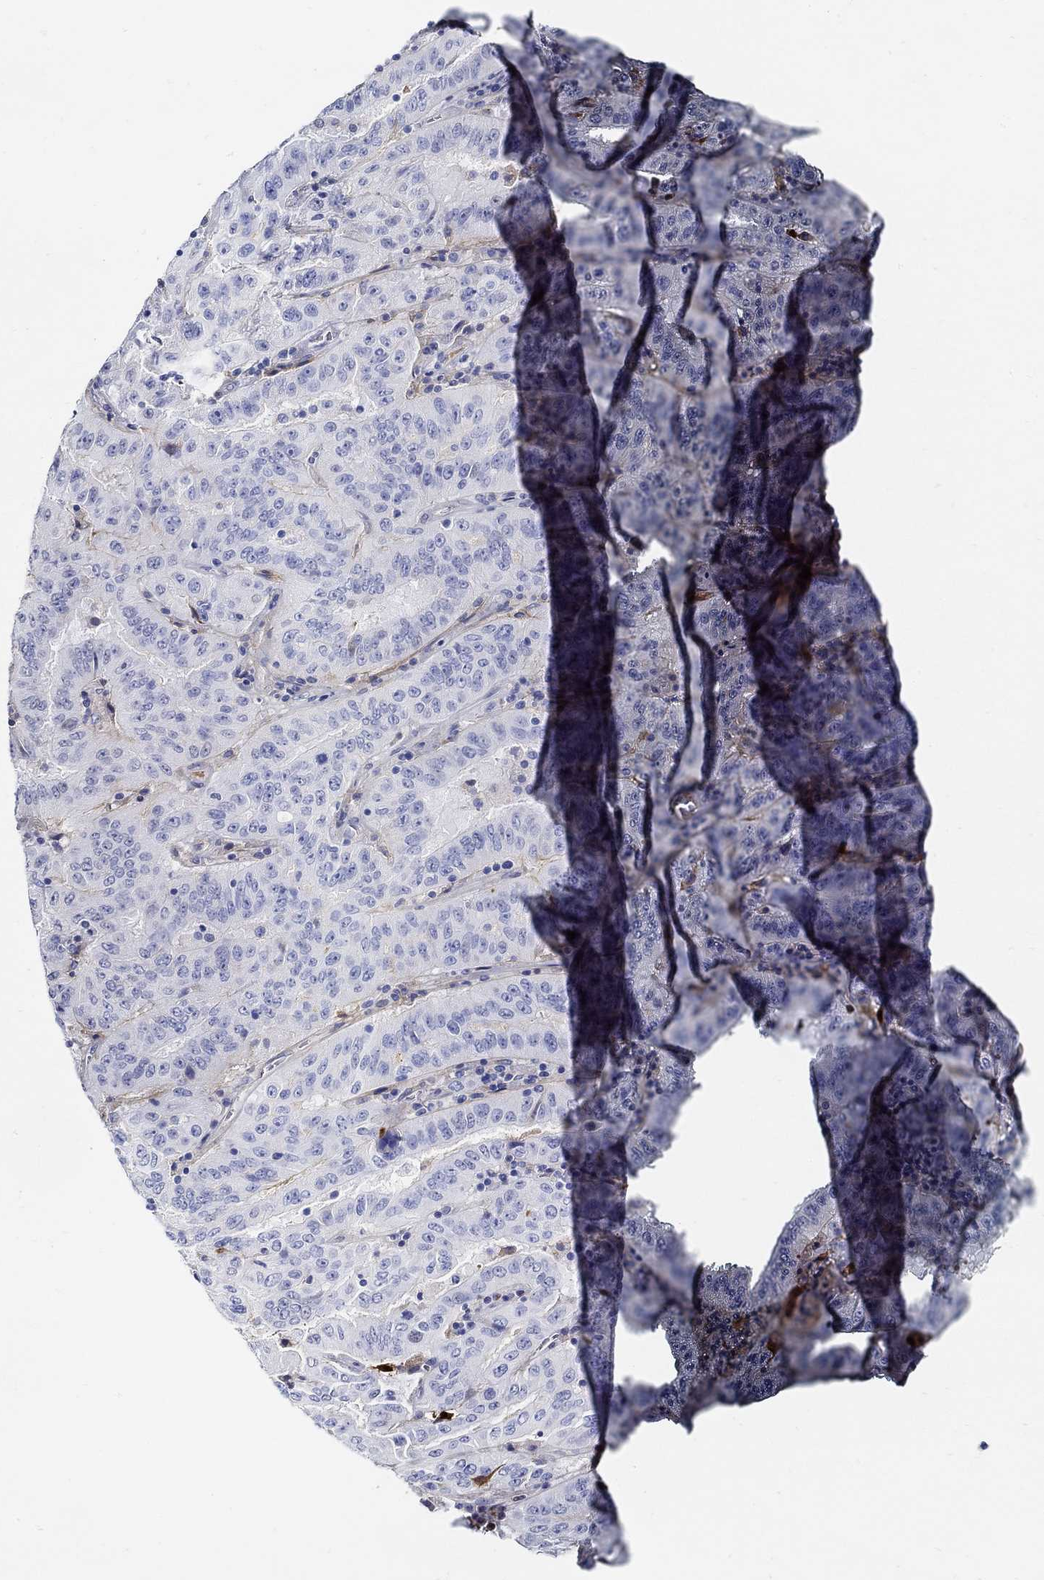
{"staining": {"intensity": "negative", "quantity": "none", "location": "none"}, "tissue": "pancreatic cancer", "cell_type": "Tumor cells", "image_type": "cancer", "snomed": [{"axis": "morphology", "description": "Adenocarcinoma, NOS"}, {"axis": "topography", "description": "Pancreas"}], "caption": "Immunohistochemistry (IHC) image of neoplastic tissue: pancreatic cancer (adenocarcinoma) stained with DAB (3,3'-diaminobenzidine) displays no significant protein expression in tumor cells. (Brightfield microscopy of DAB immunohistochemistry at high magnification).", "gene": "TGFBI", "patient": {"sex": "male", "age": 63}}